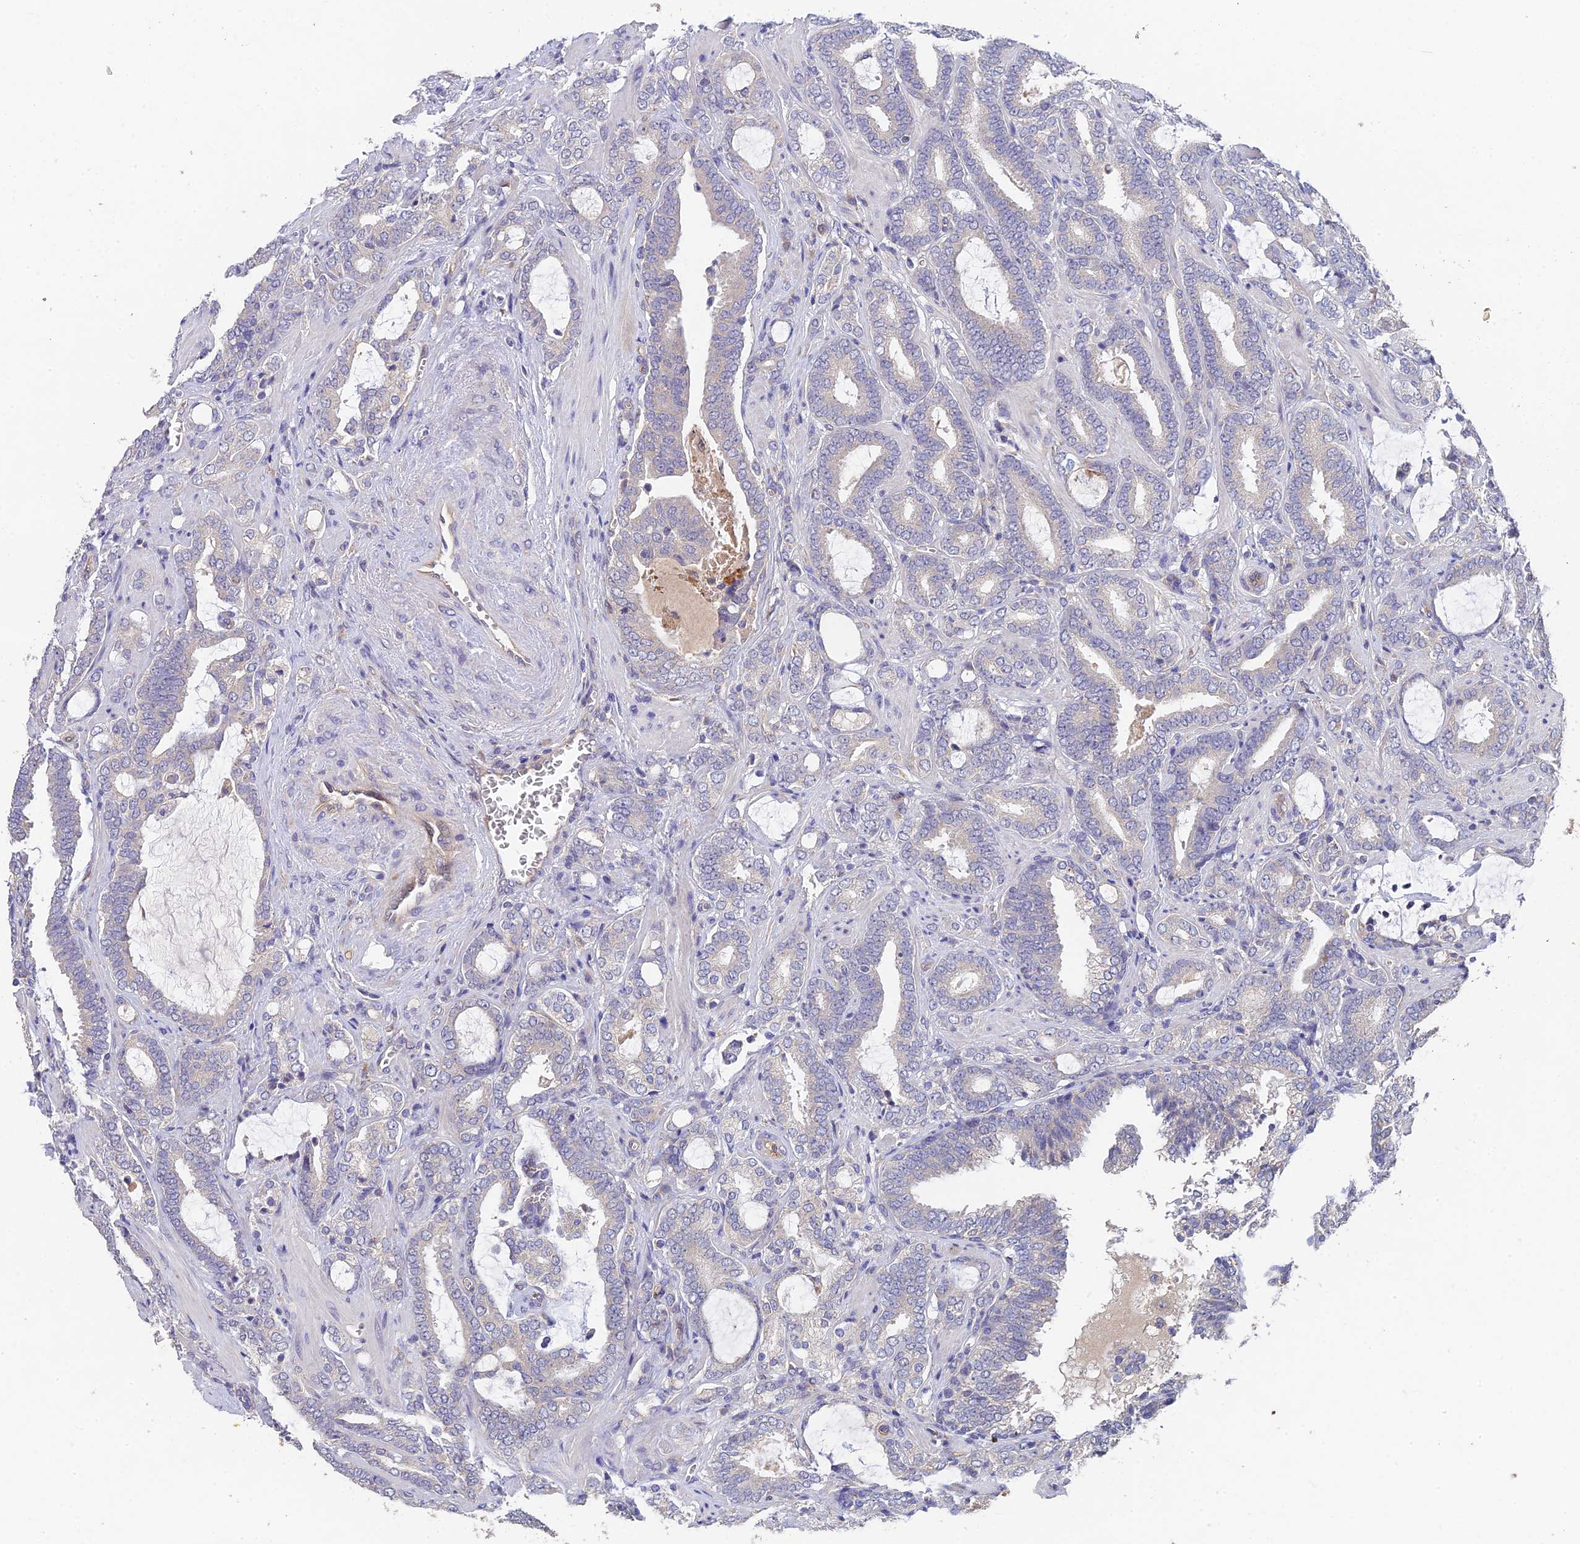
{"staining": {"intensity": "negative", "quantity": "none", "location": "none"}, "tissue": "prostate cancer", "cell_type": "Tumor cells", "image_type": "cancer", "snomed": [{"axis": "morphology", "description": "Adenocarcinoma, High grade"}, {"axis": "topography", "description": "Prostate and seminal vesicle, NOS"}], "caption": "Micrograph shows no significant protein expression in tumor cells of prostate cancer (high-grade adenocarcinoma). The staining was performed using DAB to visualize the protein expression in brown, while the nuclei were stained in blue with hematoxylin (Magnification: 20x).", "gene": "ADAMTS13", "patient": {"sex": "male", "age": 67}}